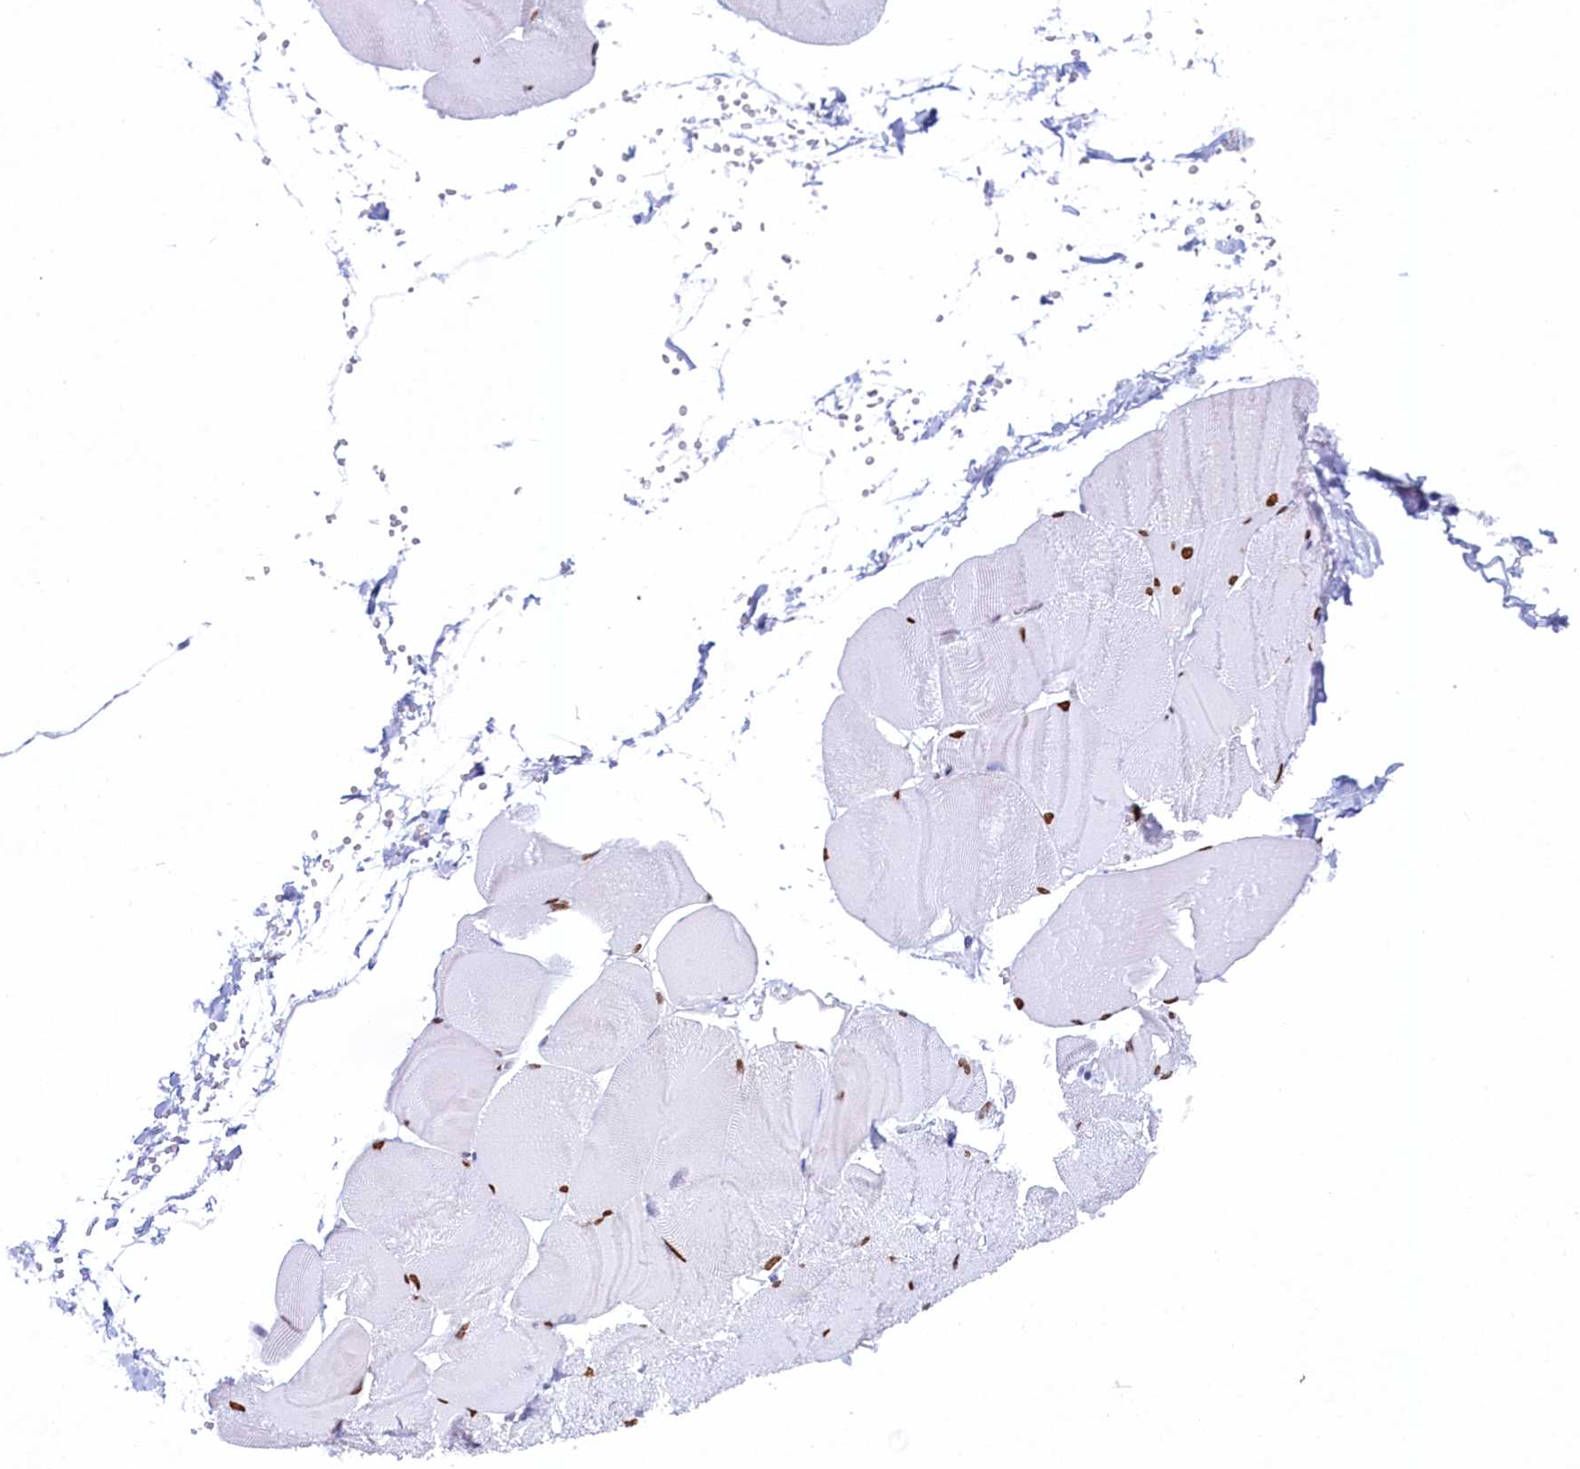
{"staining": {"intensity": "moderate", "quantity": ">75%", "location": "nuclear"}, "tissue": "skeletal muscle", "cell_type": "Myocytes", "image_type": "normal", "snomed": [{"axis": "morphology", "description": "Normal tissue, NOS"}, {"axis": "morphology", "description": "Basal cell carcinoma"}, {"axis": "topography", "description": "Skeletal muscle"}], "caption": "Normal skeletal muscle reveals moderate nuclear expression in approximately >75% of myocytes, visualized by immunohistochemistry.", "gene": "SUGP2", "patient": {"sex": "female", "age": 64}}